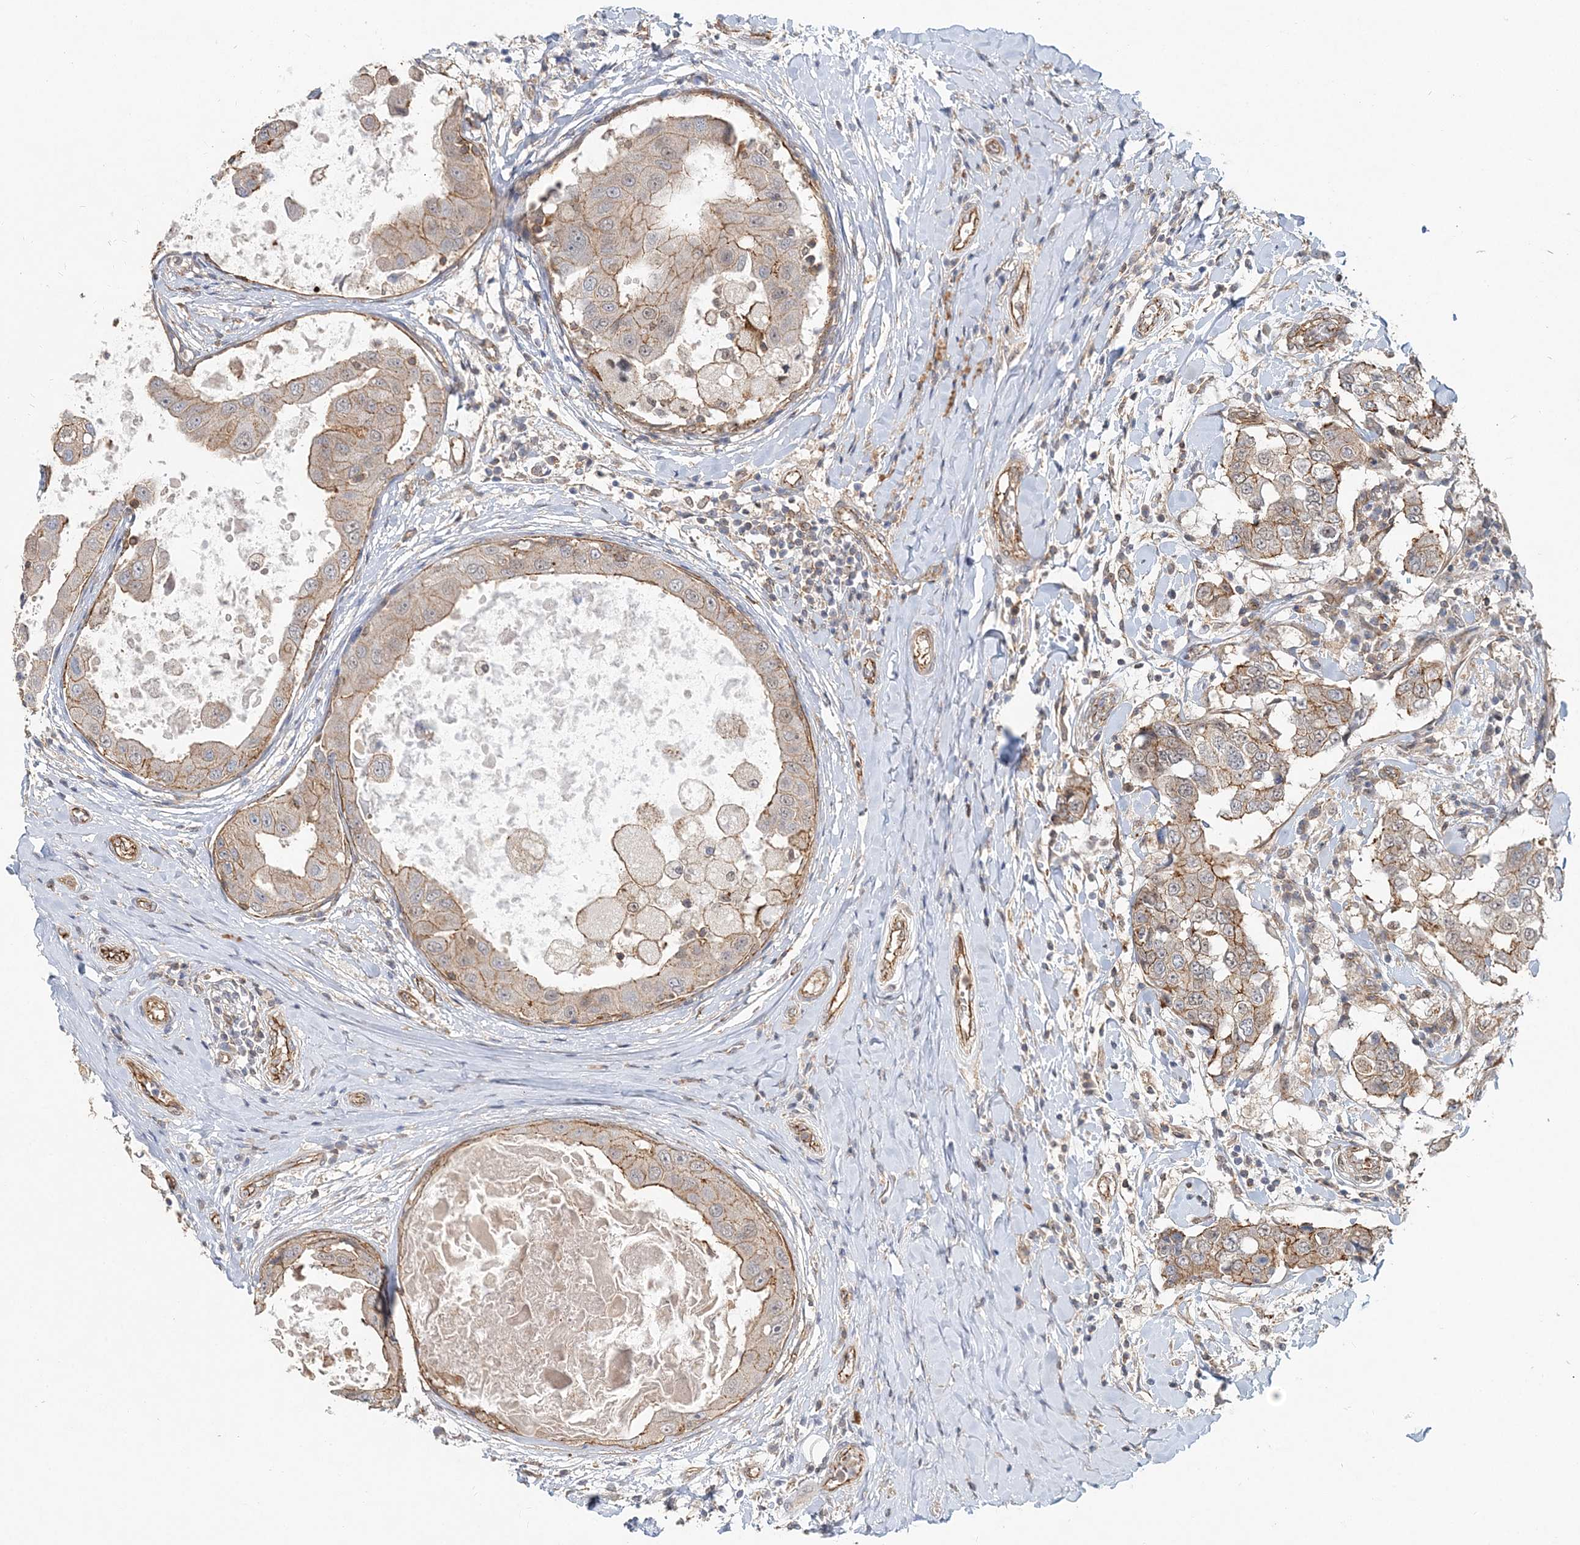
{"staining": {"intensity": "moderate", "quantity": "25%-75%", "location": "cytoplasmic/membranous"}, "tissue": "breast cancer", "cell_type": "Tumor cells", "image_type": "cancer", "snomed": [{"axis": "morphology", "description": "Duct carcinoma"}, {"axis": "topography", "description": "Breast"}], "caption": "Protein analysis of breast cancer (invasive ductal carcinoma) tissue reveals moderate cytoplasmic/membranous staining in approximately 25%-75% of tumor cells.", "gene": "MAT2B", "patient": {"sex": "female", "age": 27}}